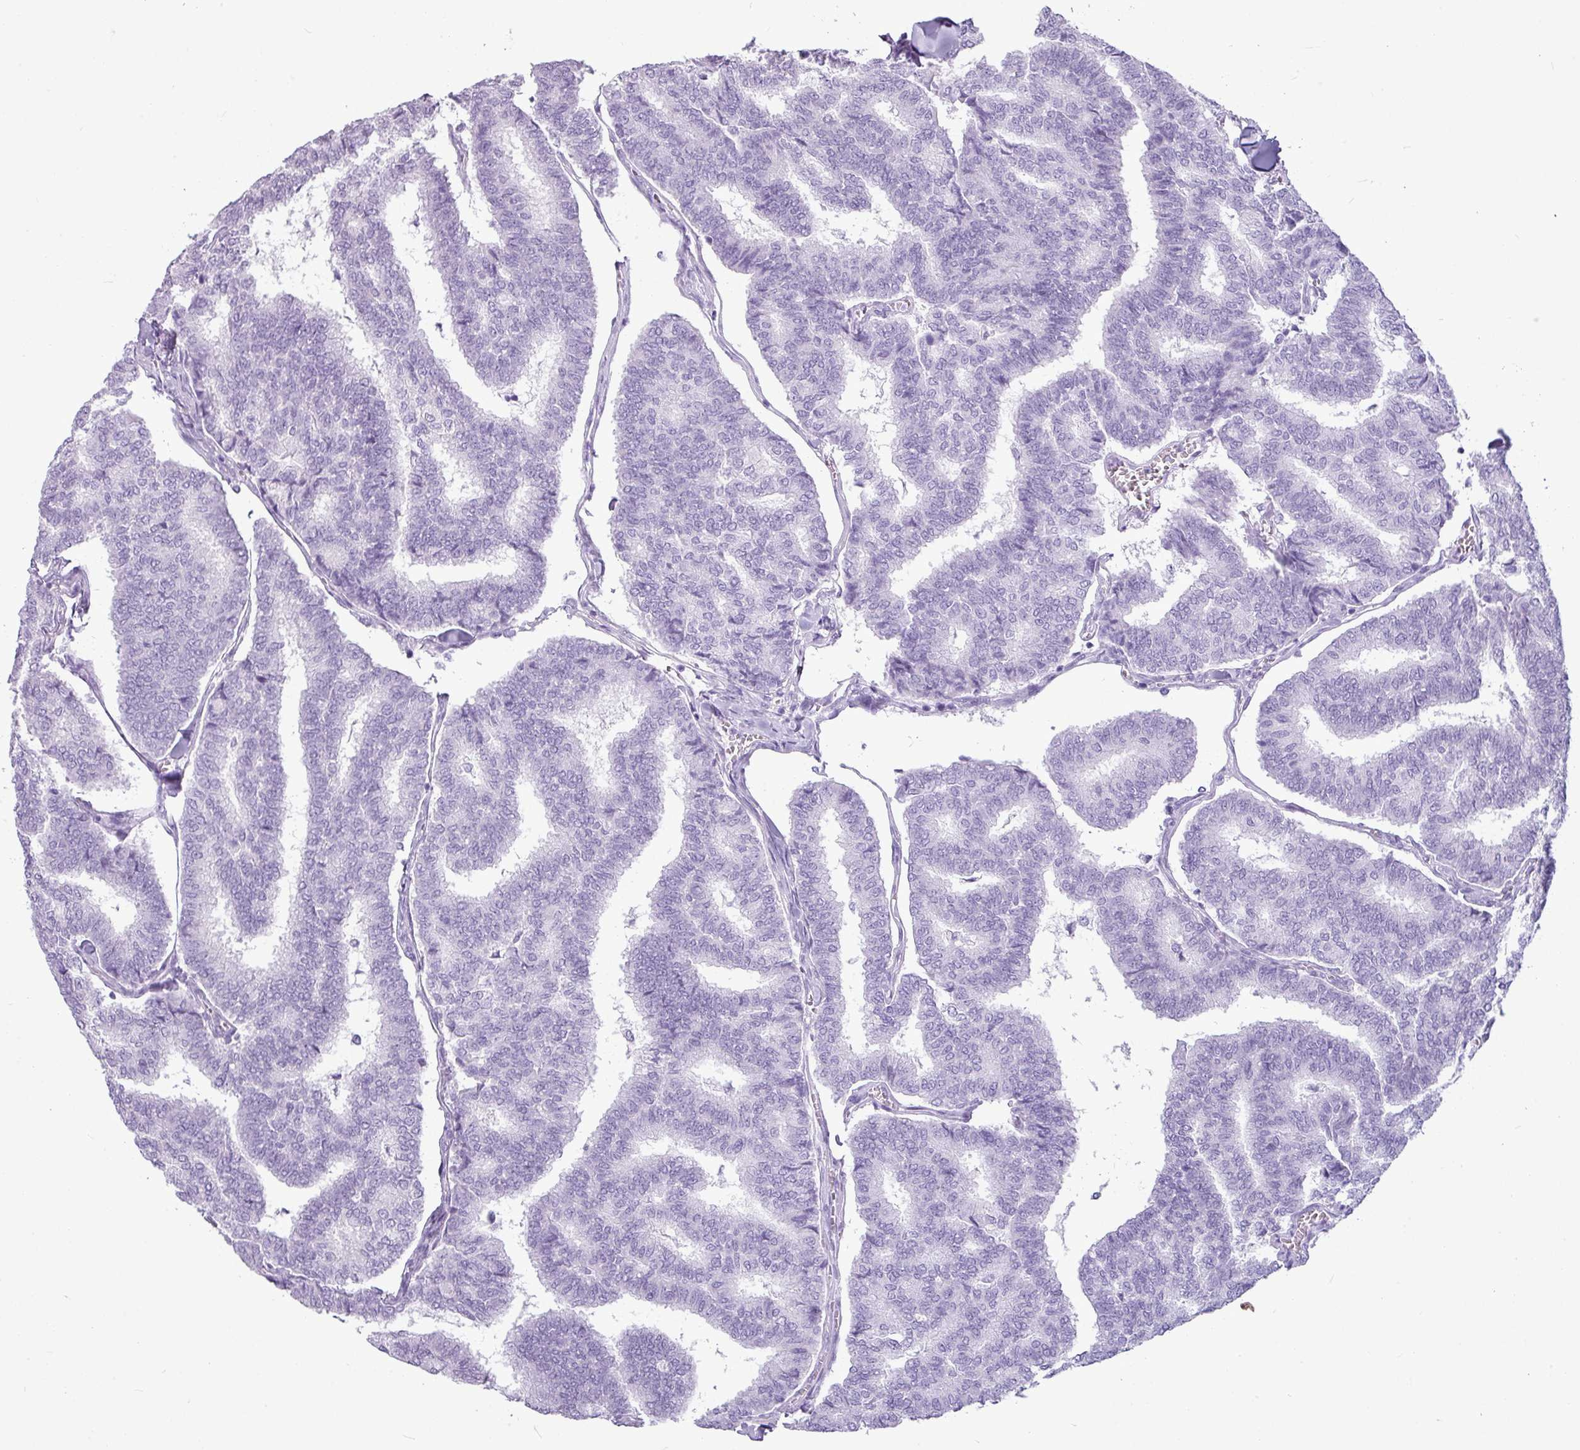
{"staining": {"intensity": "negative", "quantity": "none", "location": "none"}, "tissue": "thyroid cancer", "cell_type": "Tumor cells", "image_type": "cancer", "snomed": [{"axis": "morphology", "description": "Papillary adenocarcinoma, NOS"}, {"axis": "topography", "description": "Thyroid gland"}], "caption": "Tumor cells are negative for protein expression in human thyroid cancer (papillary adenocarcinoma).", "gene": "AMY1B", "patient": {"sex": "female", "age": 35}}